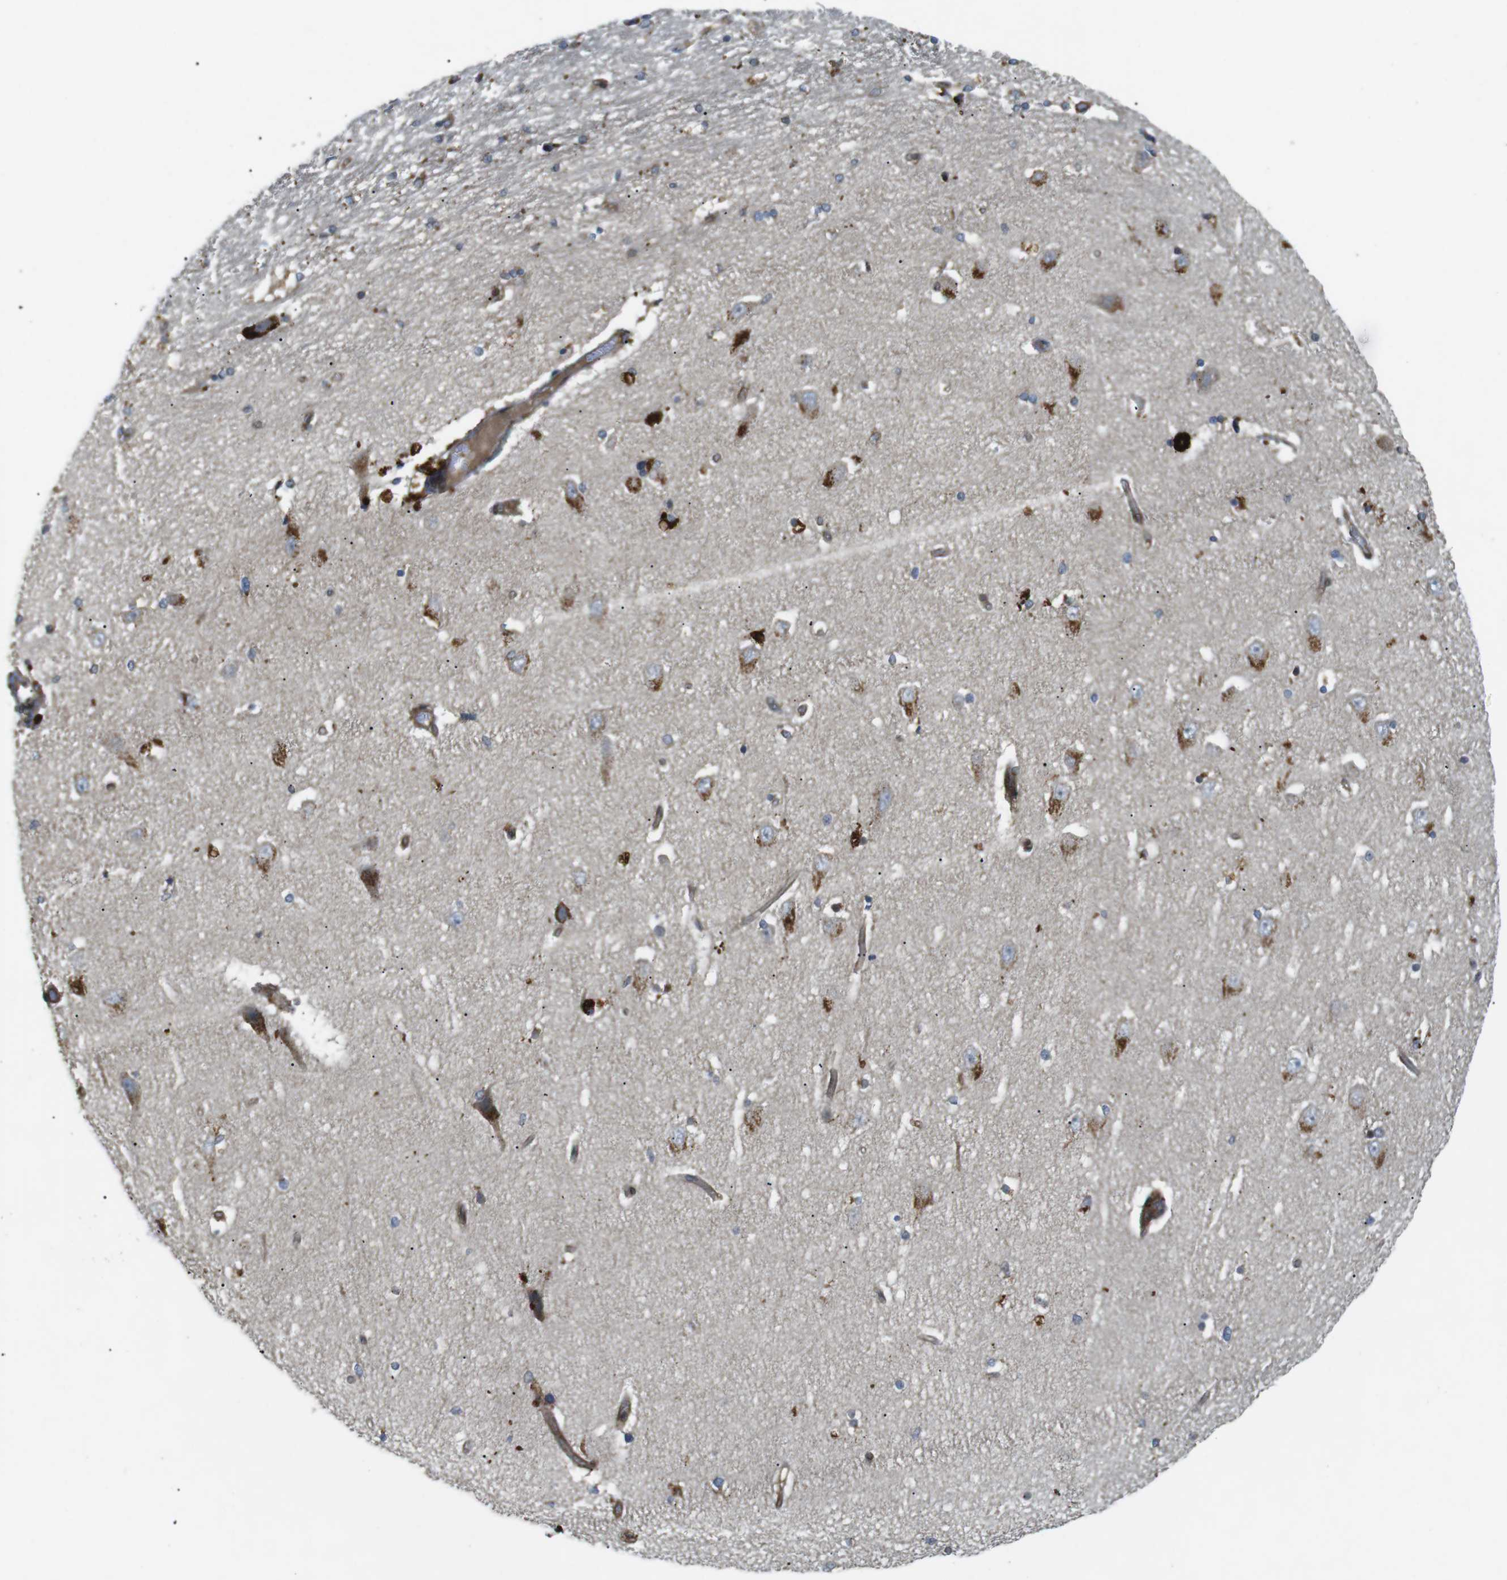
{"staining": {"intensity": "moderate", "quantity": "<25%", "location": "cytoplasmic/membranous"}, "tissue": "hippocampus", "cell_type": "Glial cells", "image_type": "normal", "snomed": [{"axis": "morphology", "description": "Normal tissue, NOS"}, {"axis": "topography", "description": "Hippocampus"}], "caption": "This micrograph exhibits immunohistochemistry staining of normal hippocampus, with low moderate cytoplasmic/membranous expression in about <25% of glial cells.", "gene": "KANK2", "patient": {"sex": "female", "age": 54}}